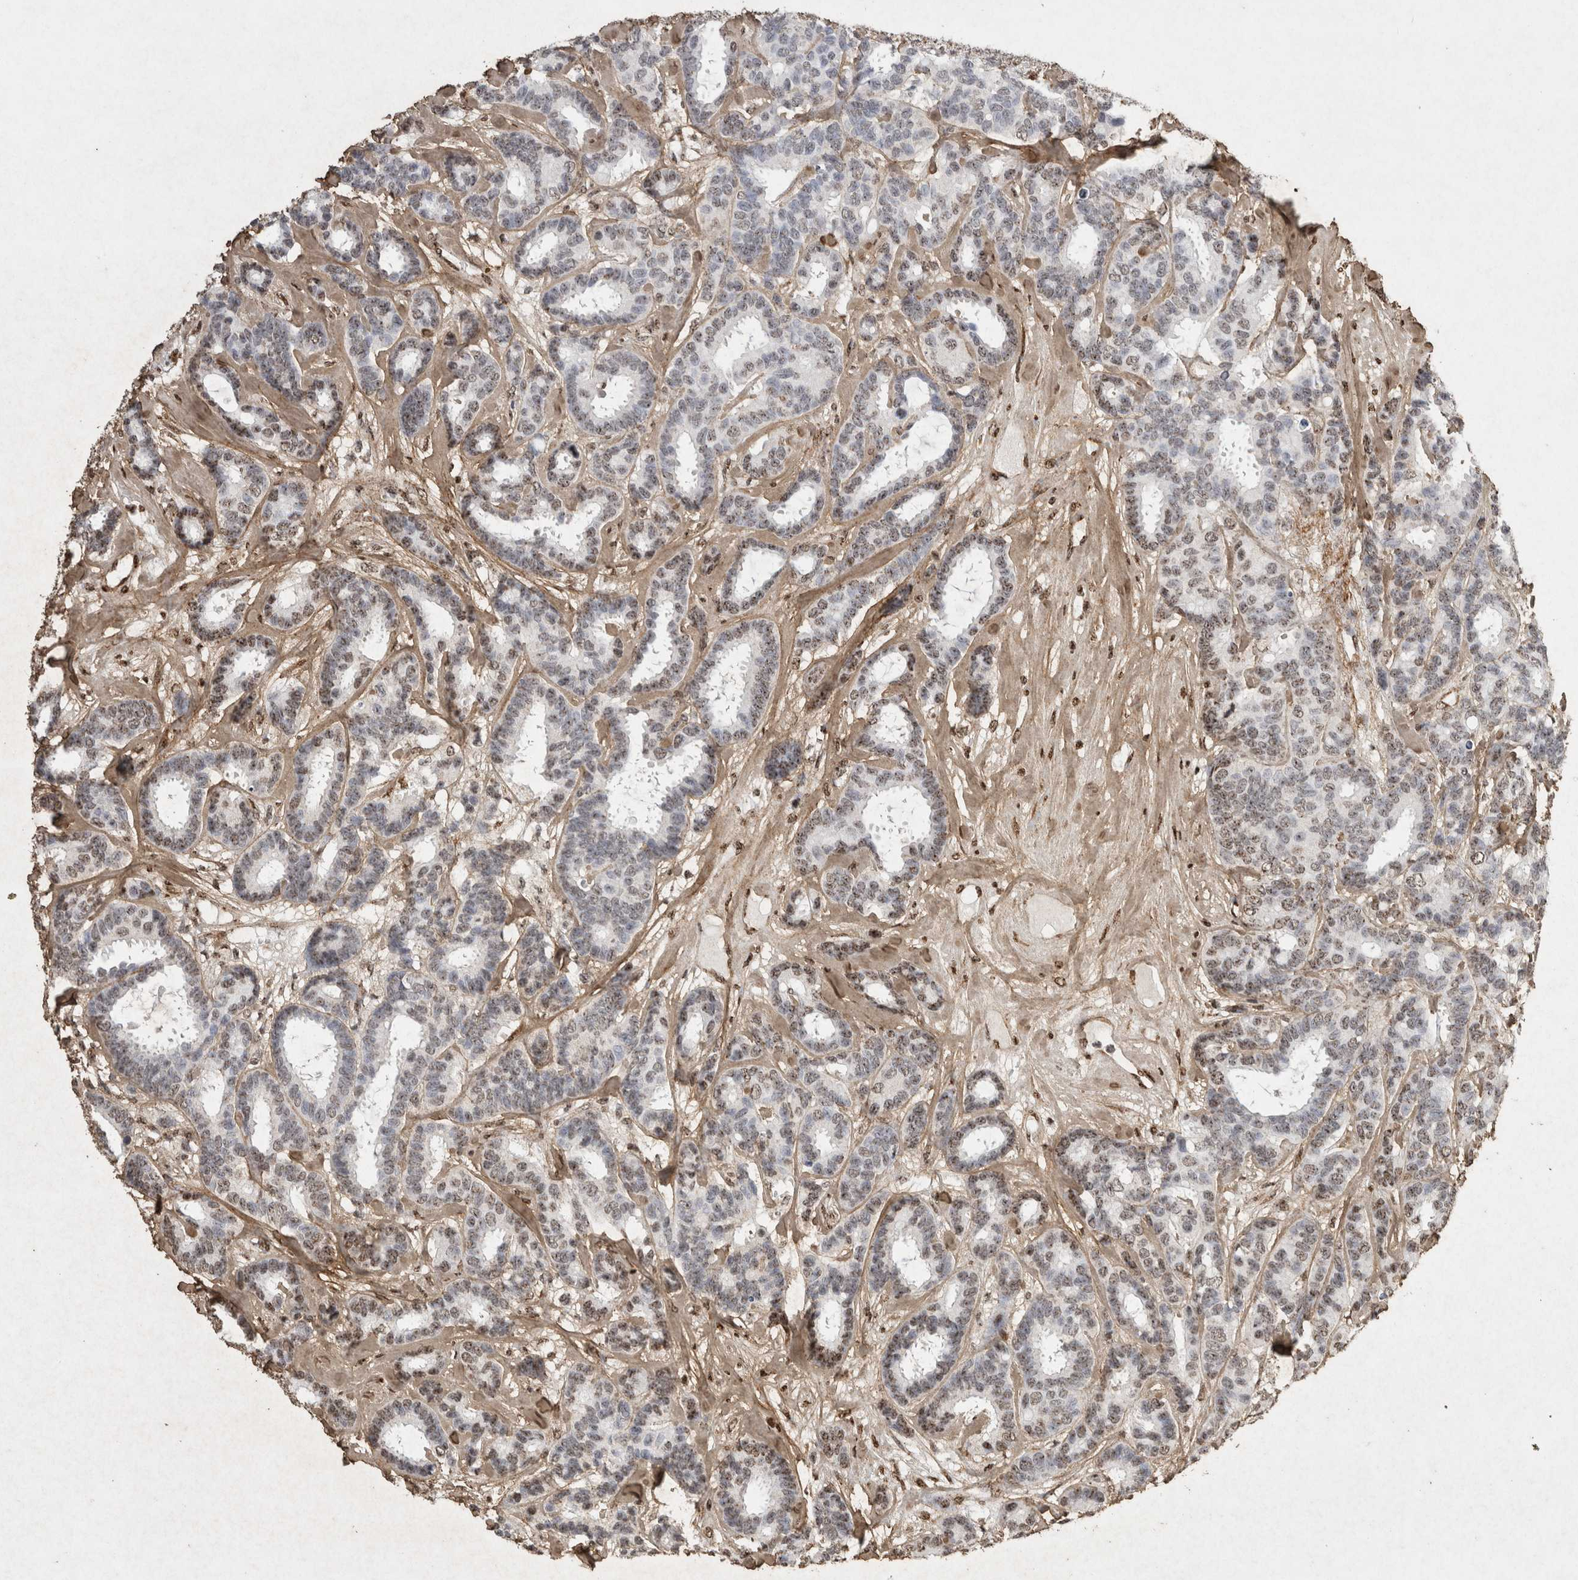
{"staining": {"intensity": "moderate", "quantity": "25%-75%", "location": "nuclear"}, "tissue": "breast cancer", "cell_type": "Tumor cells", "image_type": "cancer", "snomed": [{"axis": "morphology", "description": "Duct carcinoma"}, {"axis": "topography", "description": "Breast"}], "caption": "This image shows breast cancer (invasive ductal carcinoma) stained with IHC to label a protein in brown. The nuclear of tumor cells show moderate positivity for the protein. Nuclei are counter-stained blue.", "gene": "C1QTNF5", "patient": {"sex": "female", "age": 87}}